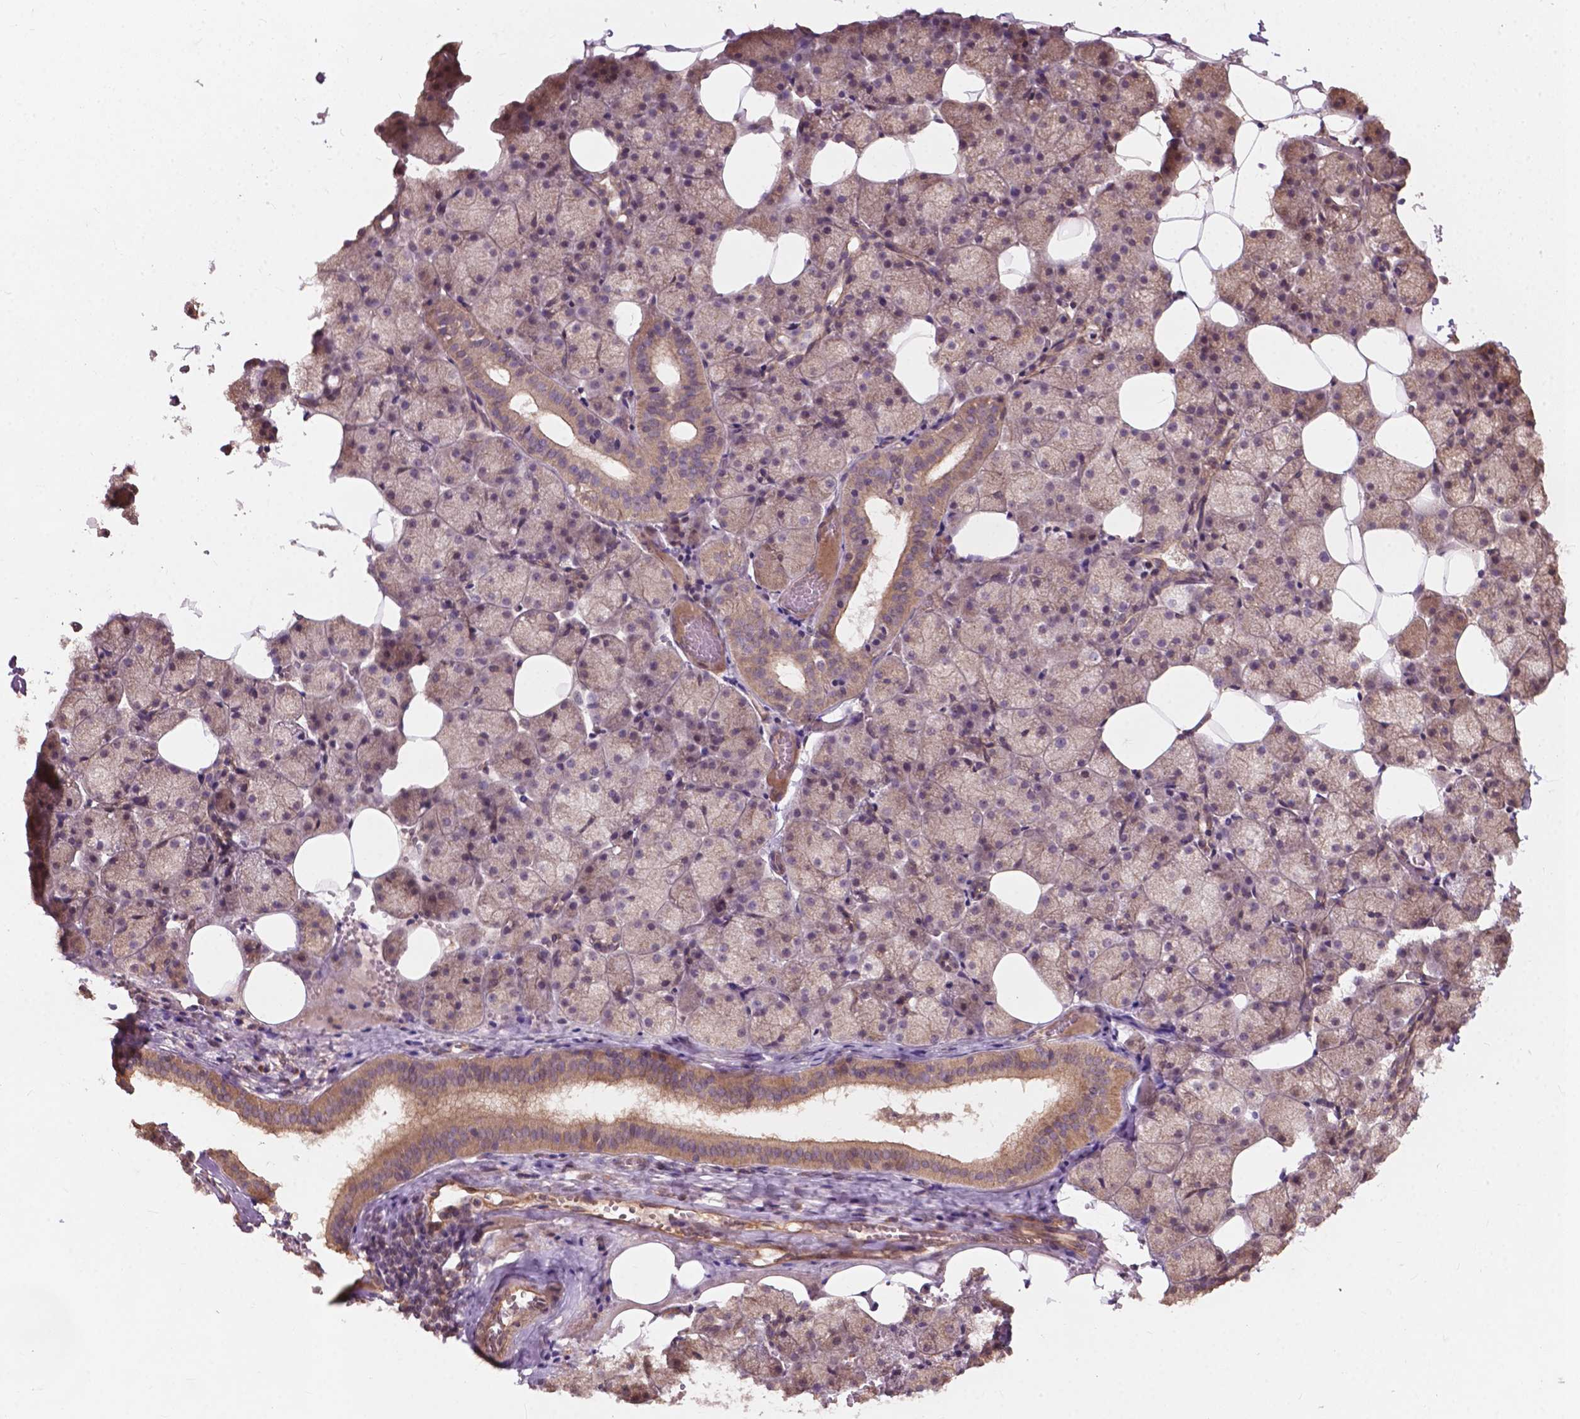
{"staining": {"intensity": "moderate", "quantity": "<25%", "location": "cytoplasmic/membranous,nuclear"}, "tissue": "salivary gland", "cell_type": "Glandular cells", "image_type": "normal", "snomed": [{"axis": "morphology", "description": "Normal tissue, NOS"}, {"axis": "topography", "description": "Salivary gland"}], "caption": "IHC of benign salivary gland shows low levels of moderate cytoplasmic/membranous,nuclear positivity in about <25% of glandular cells.", "gene": "CDC42BPA", "patient": {"sex": "male", "age": 38}}